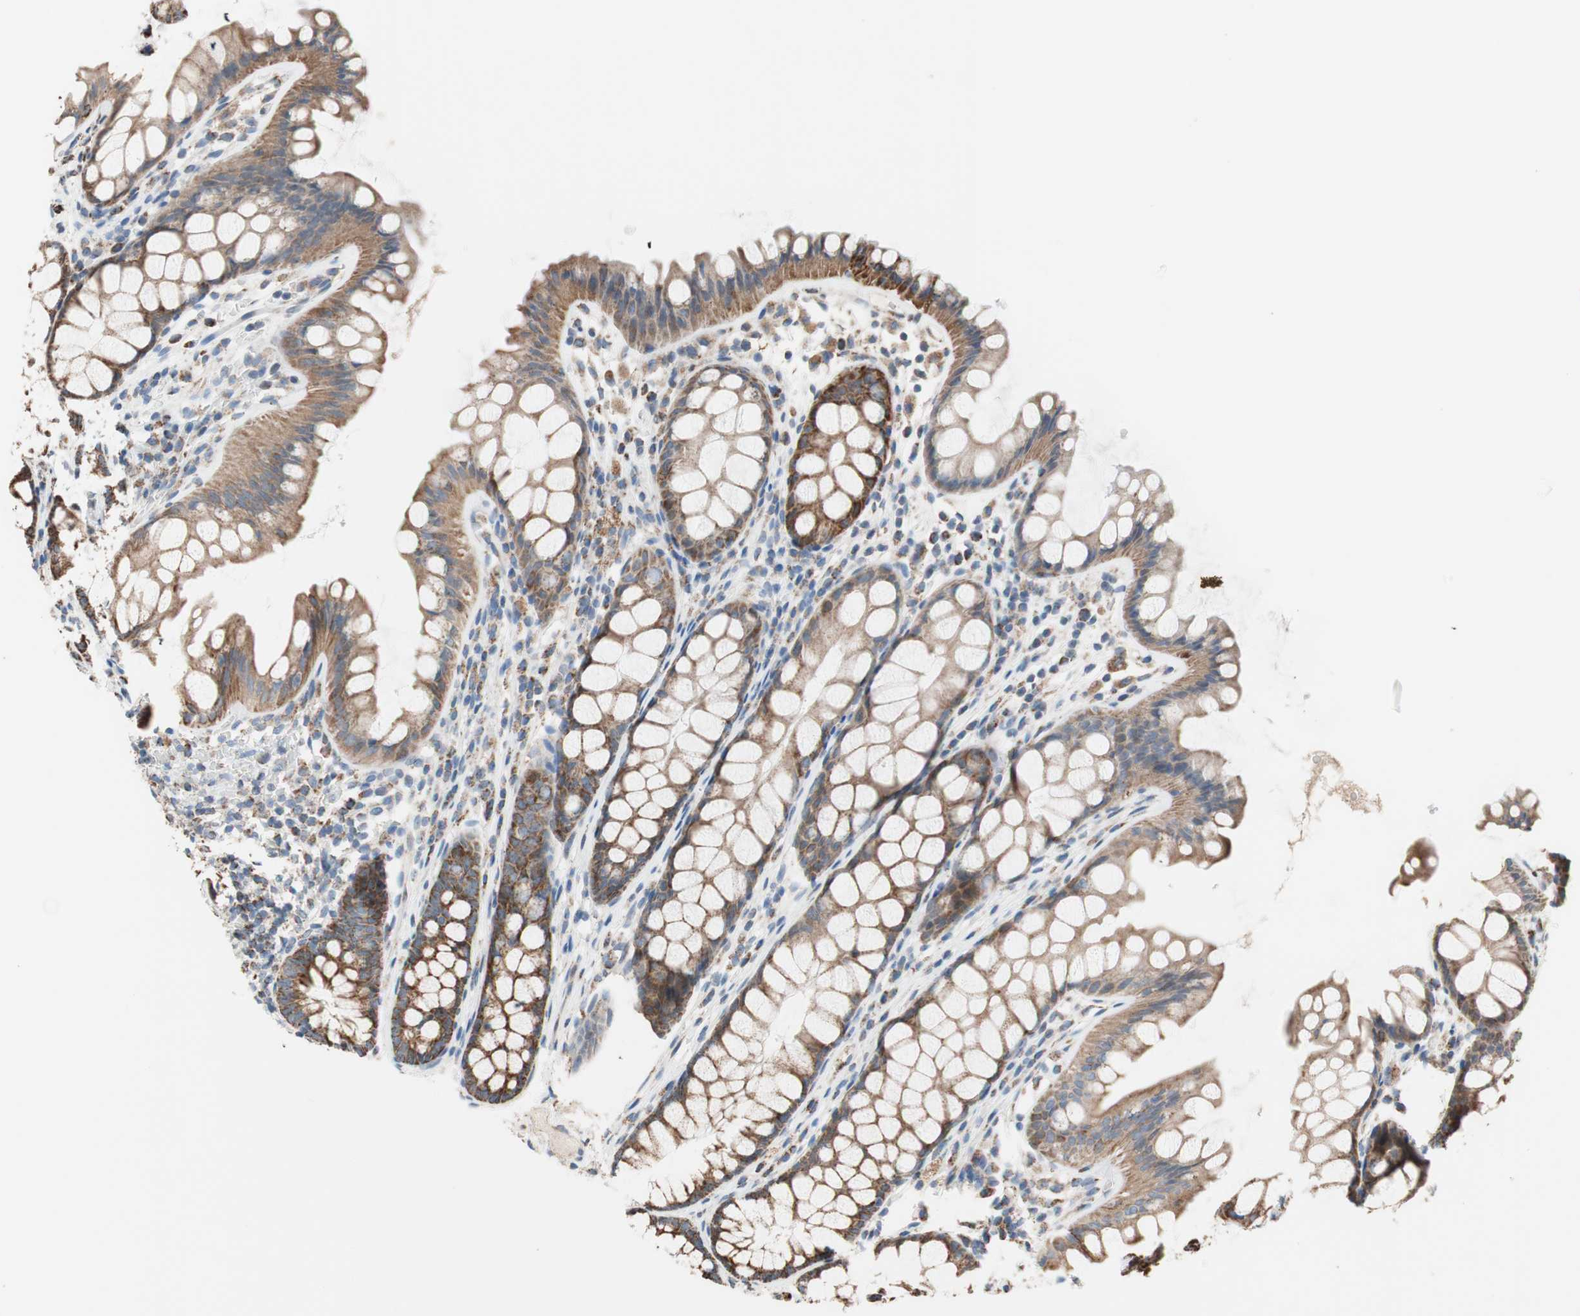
{"staining": {"intensity": "moderate", "quantity": "25%-75%", "location": "cytoplasmic/membranous"}, "tissue": "colon", "cell_type": "Endothelial cells", "image_type": "normal", "snomed": [{"axis": "morphology", "description": "Normal tissue, NOS"}, {"axis": "topography", "description": "Colon"}], "caption": "A photomicrograph showing moderate cytoplasmic/membranous staining in approximately 25%-75% of endothelial cells in benign colon, as visualized by brown immunohistochemical staining.", "gene": "PCSK4", "patient": {"sex": "female", "age": 55}}